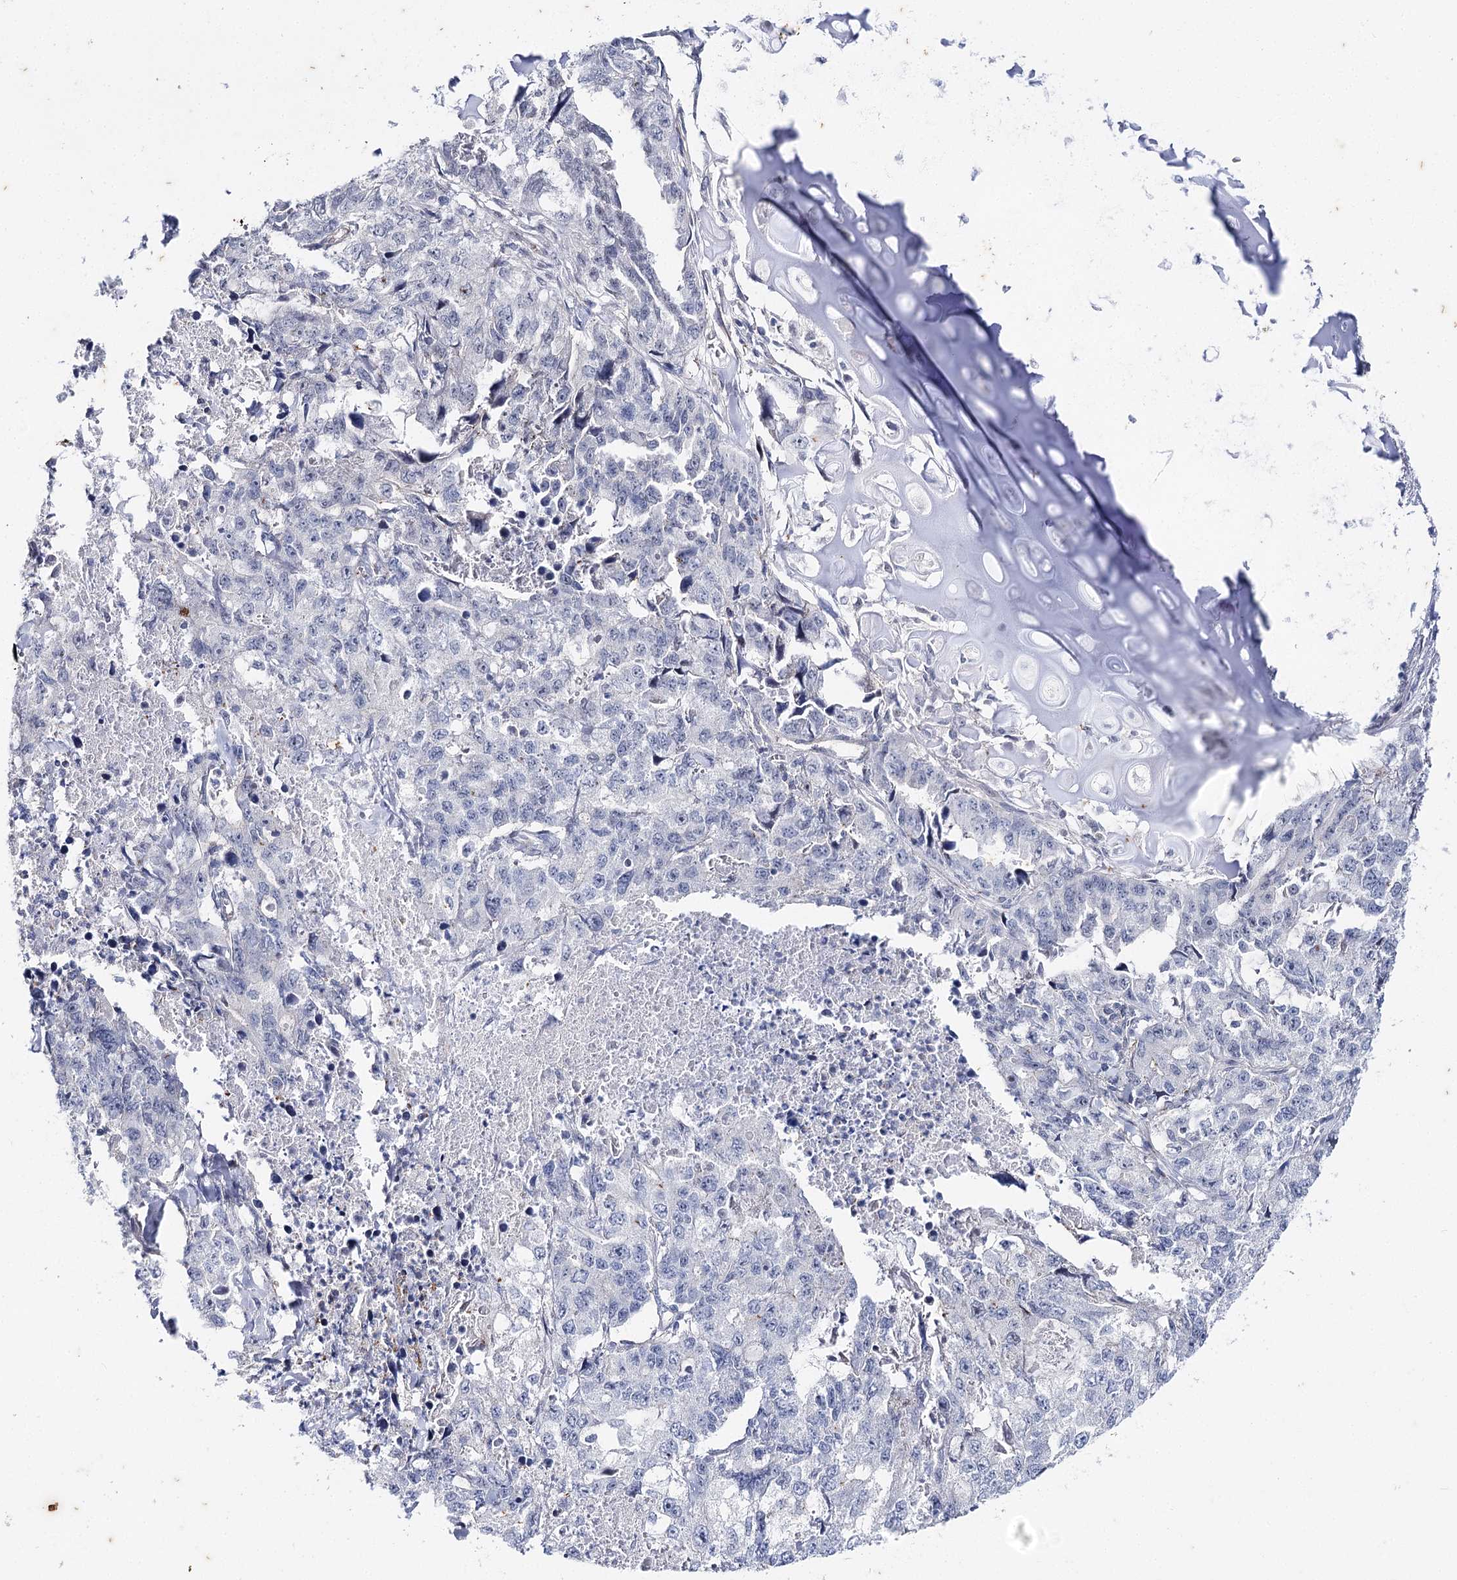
{"staining": {"intensity": "negative", "quantity": "none", "location": "none"}, "tissue": "lung cancer", "cell_type": "Tumor cells", "image_type": "cancer", "snomed": [{"axis": "morphology", "description": "Adenocarcinoma, NOS"}, {"axis": "topography", "description": "Lung"}], "caption": "DAB immunohistochemical staining of human lung adenocarcinoma shows no significant expression in tumor cells.", "gene": "AGXT2", "patient": {"sex": "female", "age": 51}}